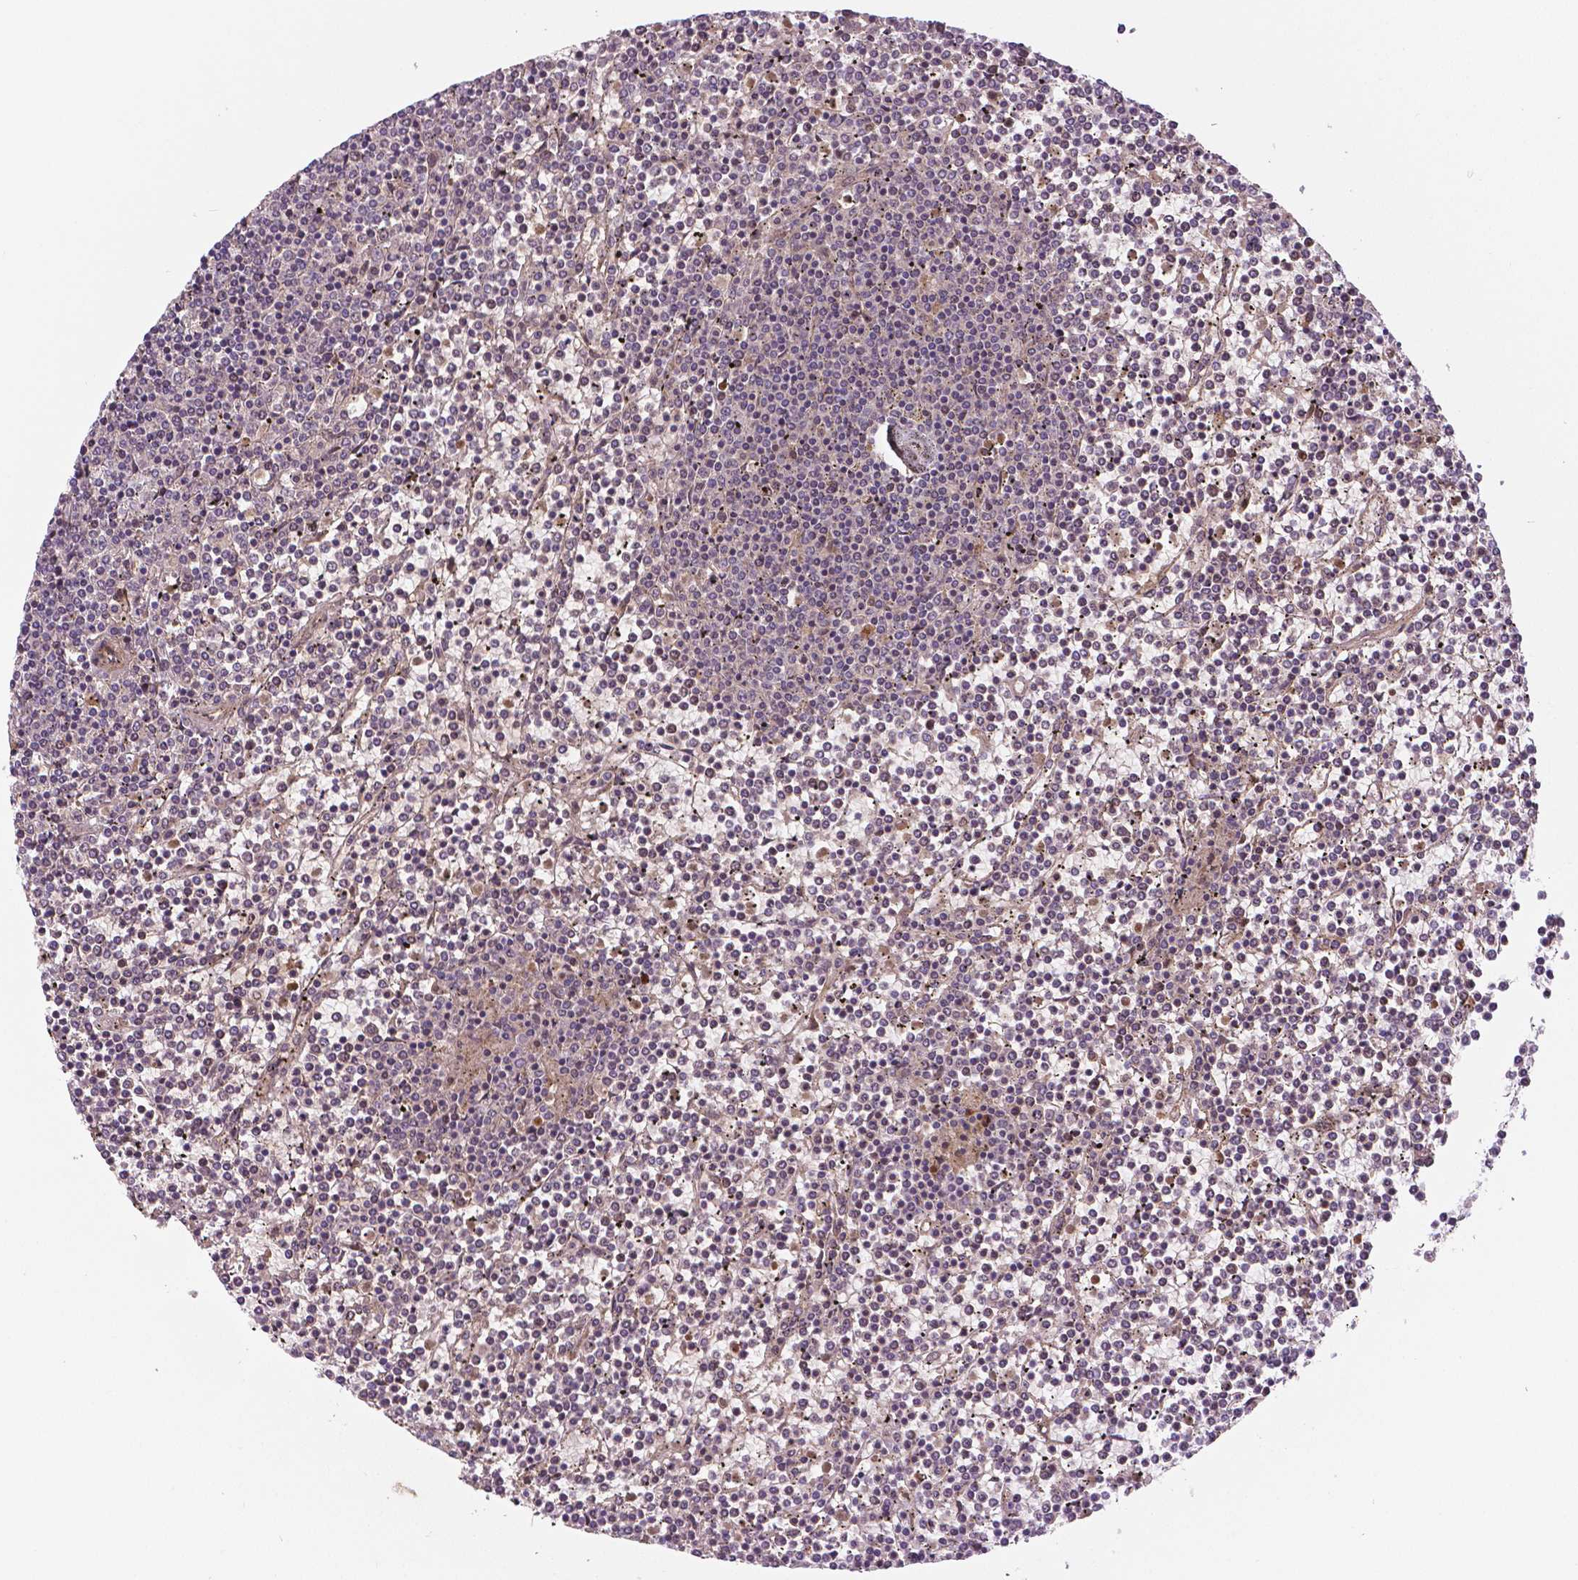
{"staining": {"intensity": "negative", "quantity": "none", "location": "none"}, "tissue": "lymphoma", "cell_type": "Tumor cells", "image_type": "cancer", "snomed": [{"axis": "morphology", "description": "Malignant lymphoma, non-Hodgkin's type, Low grade"}, {"axis": "topography", "description": "Spleen"}], "caption": "Micrograph shows no significant protein positivity in tumor cells of lymphoma. (Stains: DAB (3,3'-diaminobenzidine) IHC with hematoxylin counter stain, Microscopy: brightfield microscopy at high magnification).", "gene": "FLT1", "patient": {"sex": "female", "age": 19}}